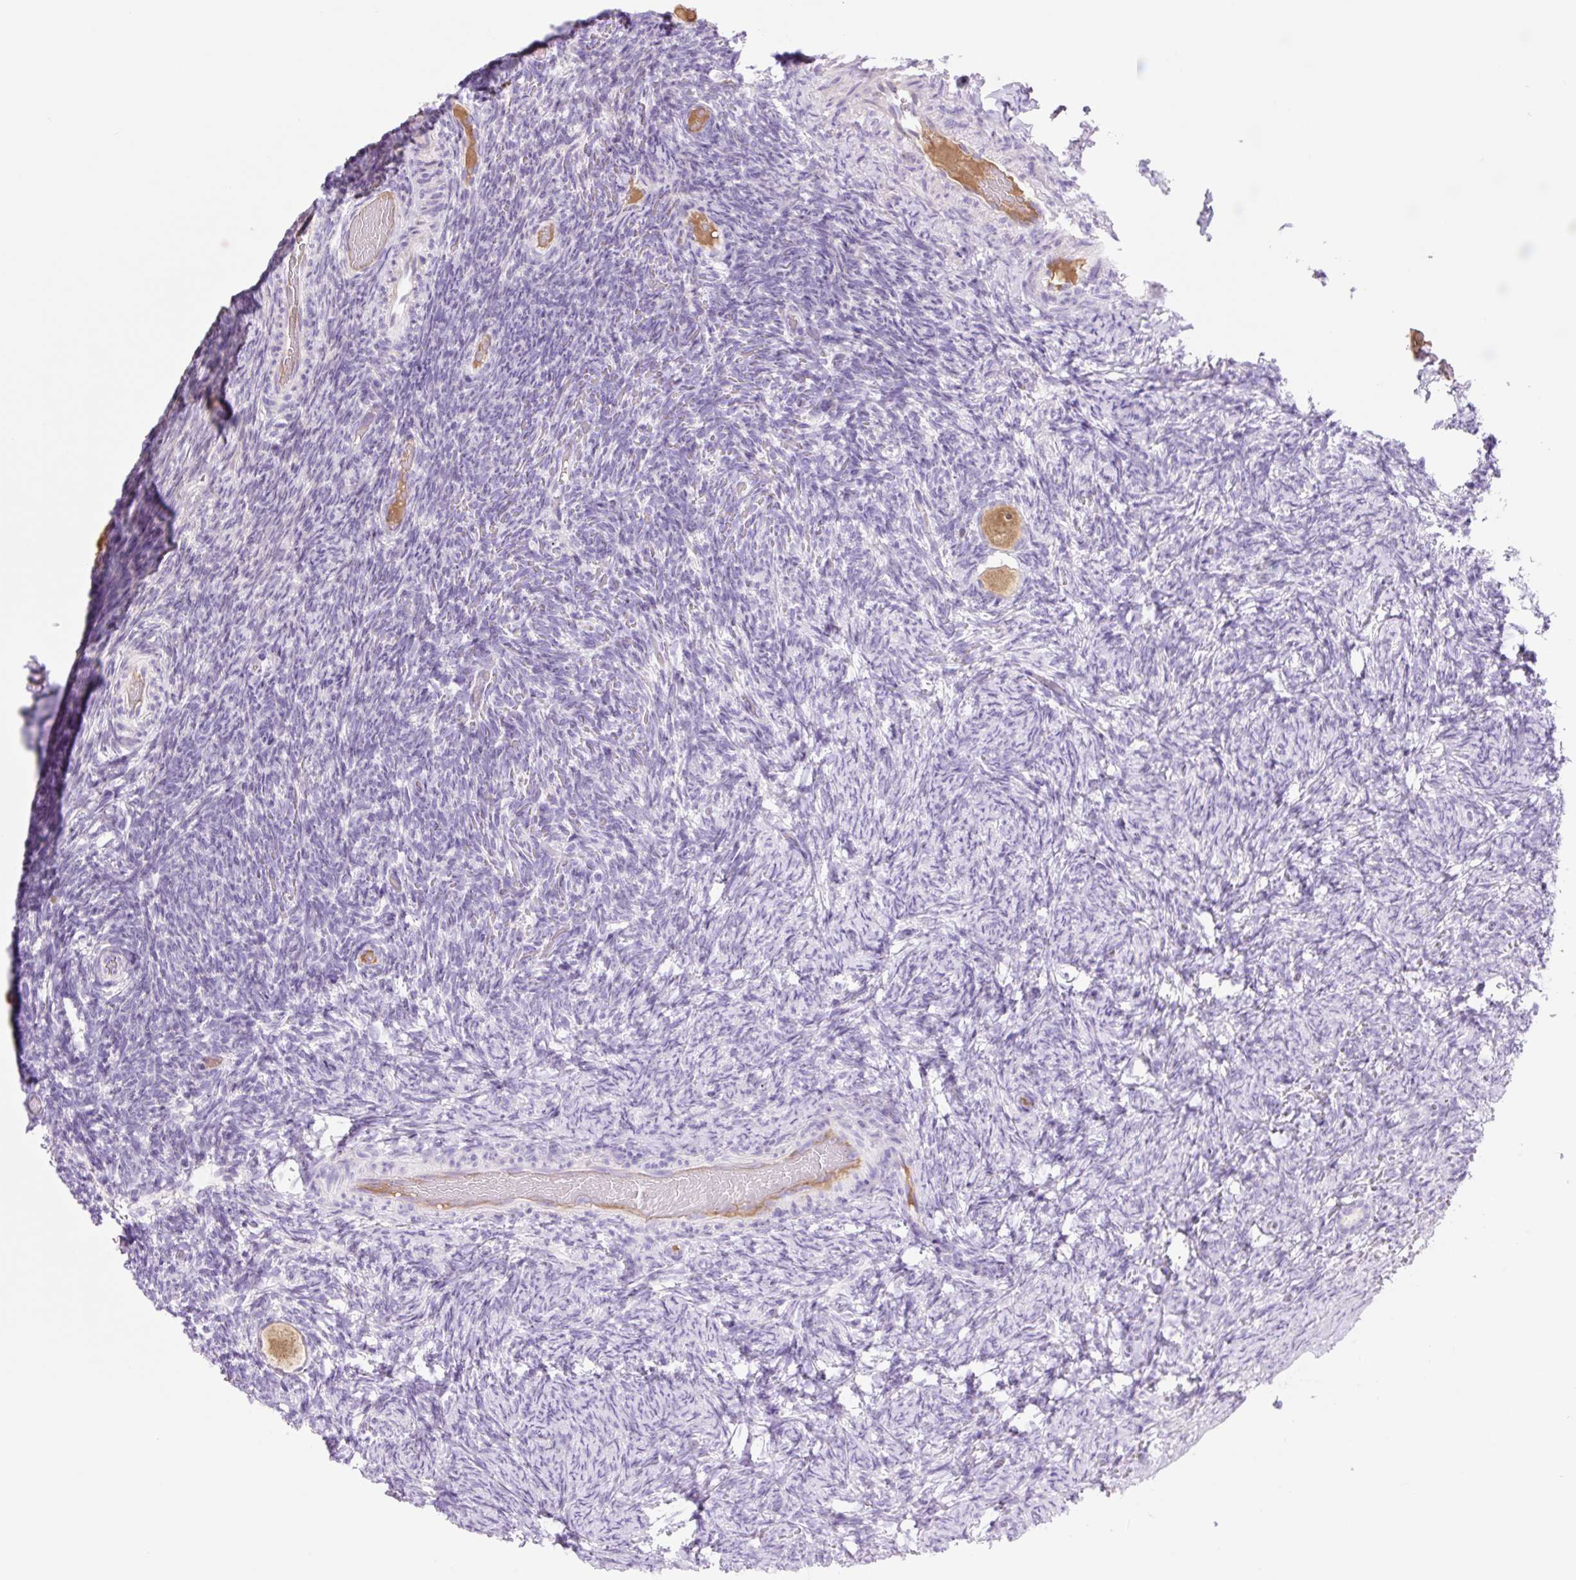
{"staining": {"intensity": "strong", "quantity": "25%-75%", "location": "cytoplasmic/membranous"}, "tissue": "ovary", "cell_type": "Follicle cells", "image_type": "normal", "snomed": [{"axis": "morphology", "description": "Normal tissue, NOS"}, {"axis": "topography", "description": "Ovary"}], "caption": "IHC staining of unremarkable ovary, which exhibits high levels of strong cytoplasmic/membranous staining in about 25%-75% of follicle cells indicating strong cytoplasmic/membranous protein positivity. The staining was performed using DAB (brown) for protein detection and nuclei were counterstained in hematoxylin (blue).", "gene": "ZNF121", "patient": {"sex": "female", "age": 34}}